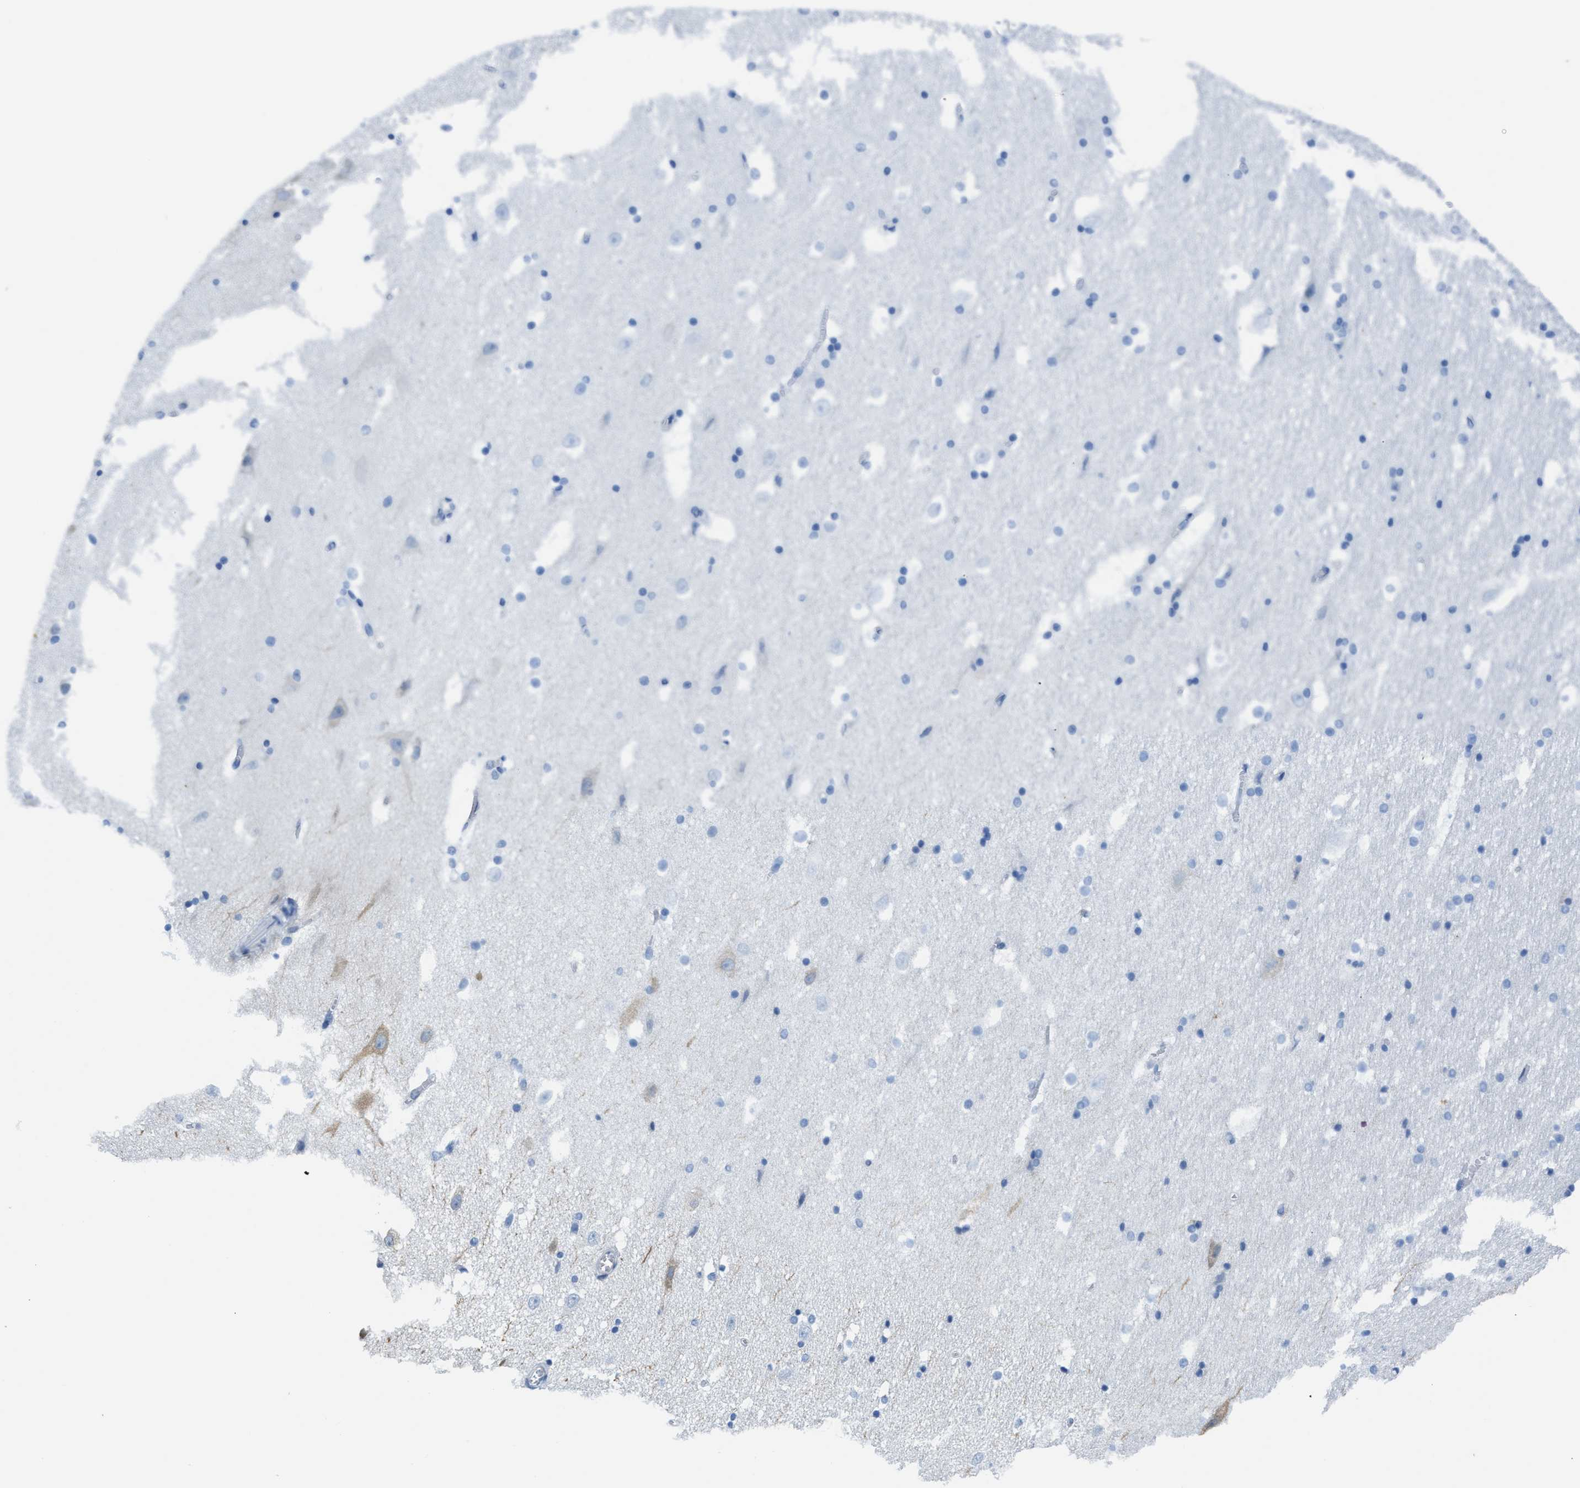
{"staining": {"intensity": "negative", "quantity": "none", "location": "none"}, "tissue": "hippocampus", "cell_type": "Glial cells", "image_type": "normal", "snomed": [{"axis": "morphology", "description": "Normal tissue, NOS"}, {"axis": "topography", "description": "Hippocampus"}], "caption": "Histopathology image shows no protein positivity in glial cells of benign hippocampus. (Stains: DAB (3,3'-diaminobenzidine) IHC with hematoxylin counter stain, Microscopy: brightfield microscopy at high magnification).", "gene": "ASZ1", "patient": {"sex": "male", "age": 45}}